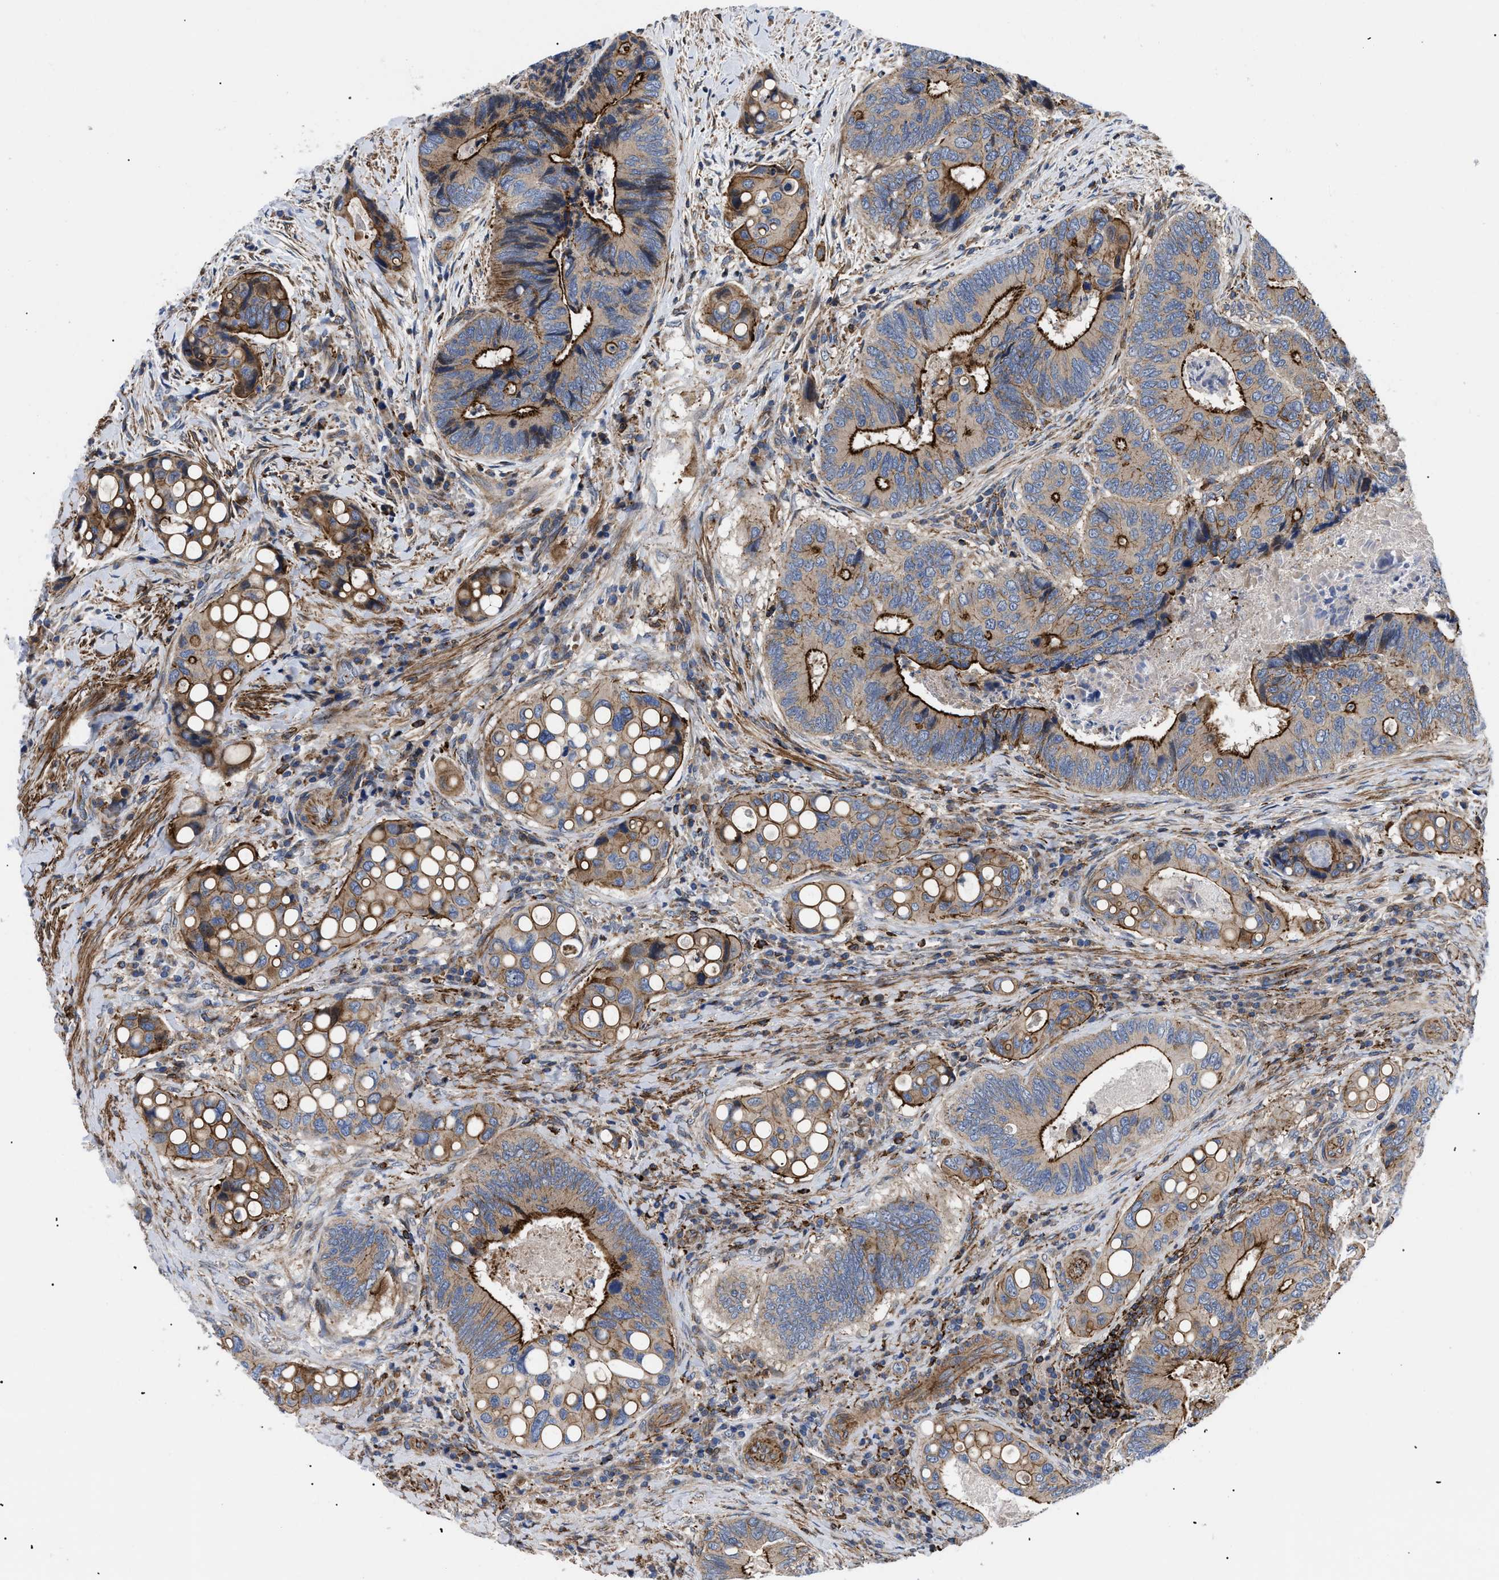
{"staining": {"intensity": "strong", "quantity": "25%-75%", "location": "cytoplasmic/membranous"}, "tissue": "colorectal cancer", "cell_type": "Tumor cells", "image_type": "cancer", "snomed": [{"axis": "morphology", "description": "Inflammation, NOS"}, {"axis": "morphology", "description": "Adenocarcinoma, NOS"}, {"axis": "topography", "description": "Colon"}], "caption": "High-magnification brightfield microscopy of colorectal adenocarcinoma stained with DAB (brown) and counterstained with hematoxylin (blue). tumor cells exhibit strong cytoplasmic/membranous staining is identified in about25%-75% of cells.", "gene": "SPAST", "patient": {"sex": "male", "age": 72}}